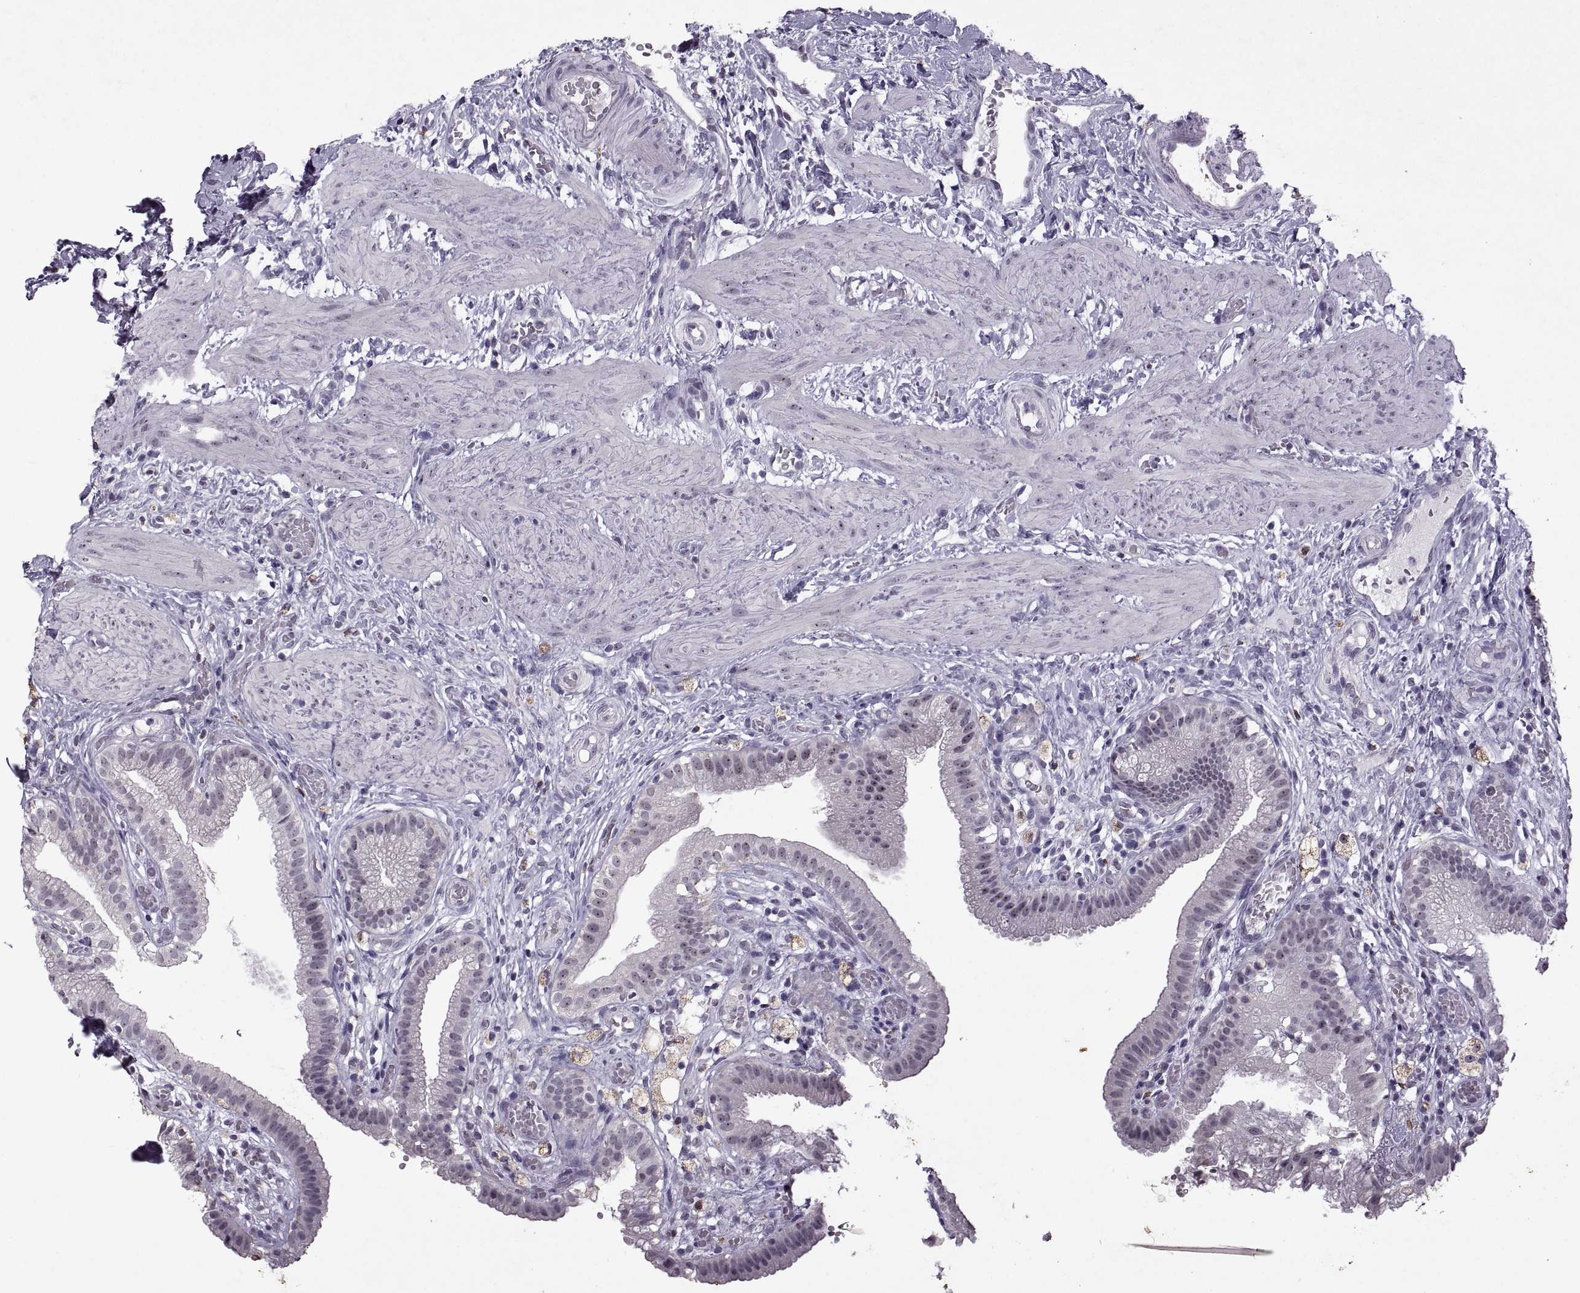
{"staining": {"intensity": "weak", "quantity": "25%-75%", "location": "nuclear"}, "tissue": "gallbladder", "cell_type": "Glandular cells", "image_type": "normal", "snomed": [{"axis": "morphology", "description": "Normal tissue, NOS"}, {"axis": "topography", "description": "Gallbladder"}], "caption": "Immunohistochemistry (IHC) staining of normal gallbladder, which exhibits low levels of weak nuclear staining in about 25%-75% of glandular cells indicating weak nuclear protein expression. The staining was performed using DAB (brown) for protein detection and nuclei were counterstained in hematoxylin (blue).", "gene": "SINHCAF", "patient": {"sex": "female", "age": 24}}